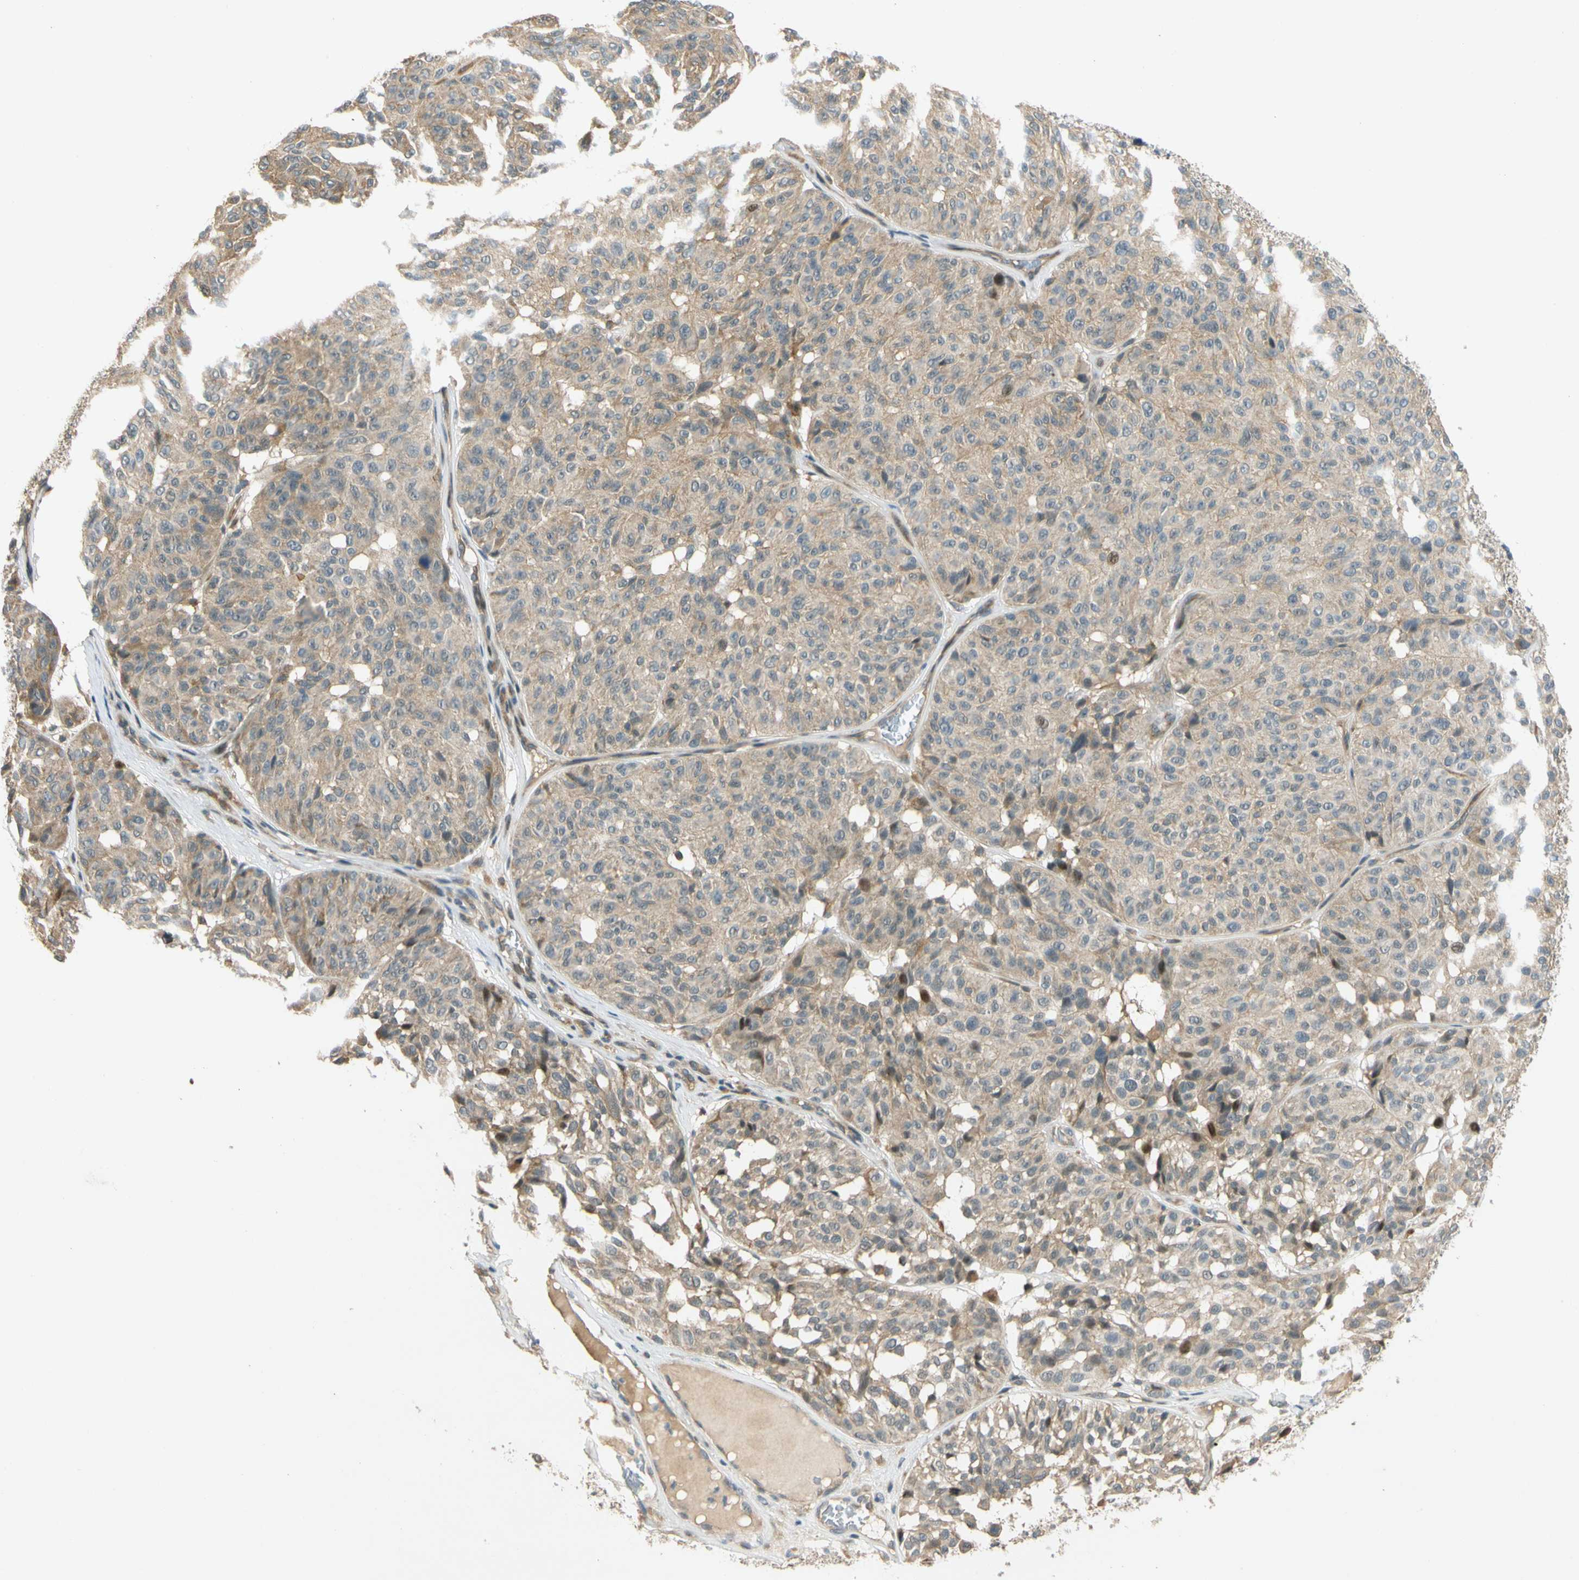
{"staining": {"intensity": "weak", "quantity": ">75%", "location": "cytoplasmic/membranous"}, "tissue": "melanoma", "cell_type": "Tumor cells", "image_type": "cancer", "snomed": [{"axis": "morphology", "description": "Malignant melanoma, NOS"}, {"axis": "topography", "description": "Skin"}], "caption": "About >75% of tumor cells in malignant melanoma exhibit weak cytoplasmic/membranous protein expression as visualized by brown immunohistochemical staining.", "gene": "GATD1", "patient": {"sex": "female", "age": 46}}